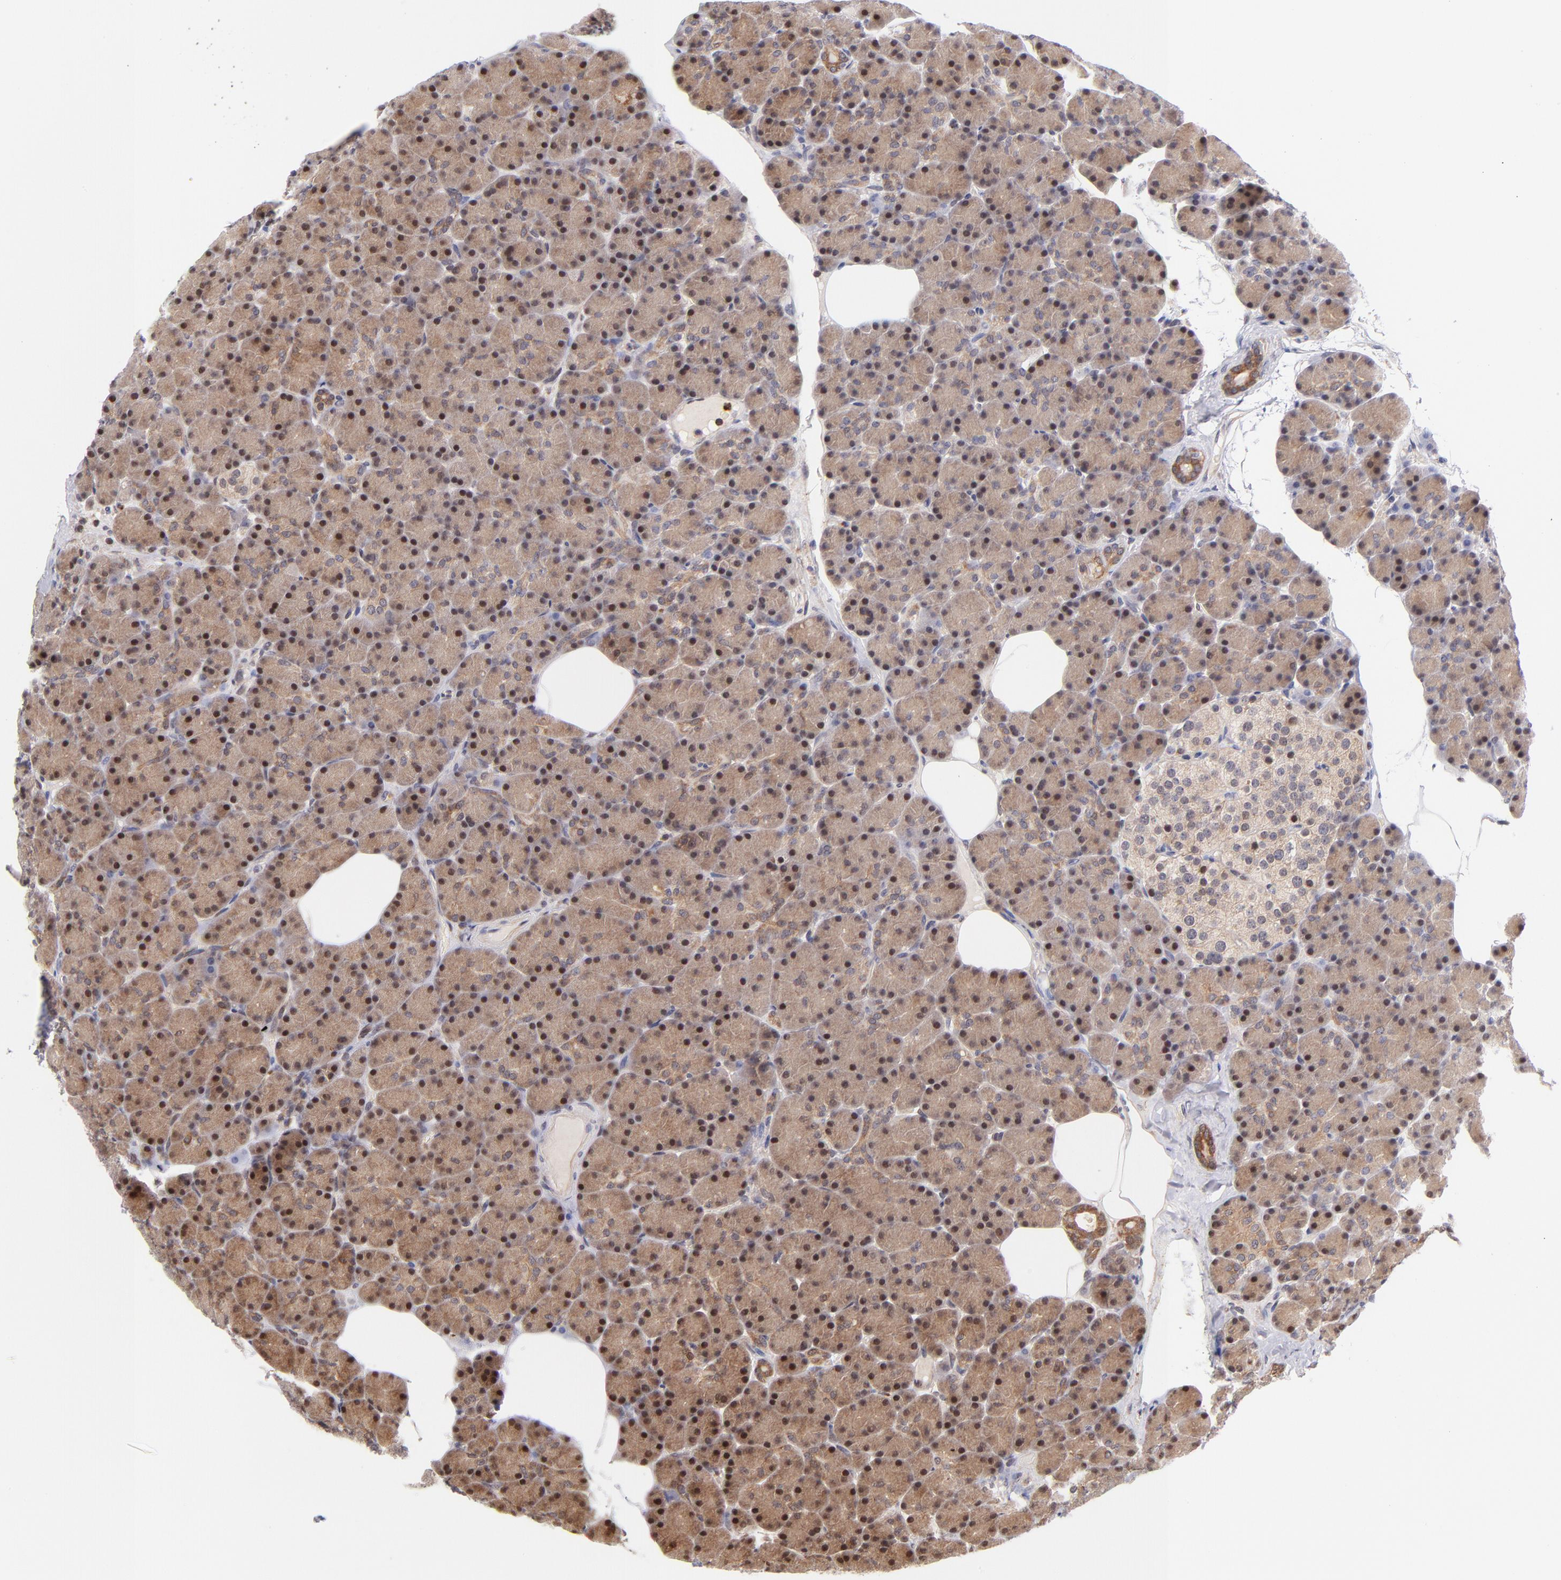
{"staining": {"intensity": "moderate", "quantity": ">75%", "location": "cytoplasmic/membranous,nuclear"}, "tissue": "pancreas", "cell_type": "Exocrine glandular cells", "image_type": "normal", "snomed": [{"axis": "morphology", "description": "Normal tissue, NOS"}, {"axis": "topography", "description": "Pancreas"}], "caption": "Protein staining of benign pancreas demonstrates moderate cytoplasmic/membranous,nuclear staining in about >75% of exocrine glandular cells. (DAB = brown stain, brightfield microscopy at high magnification).", "gene": "YWHAB", "patient": {"sex": "female", "age": 43}}